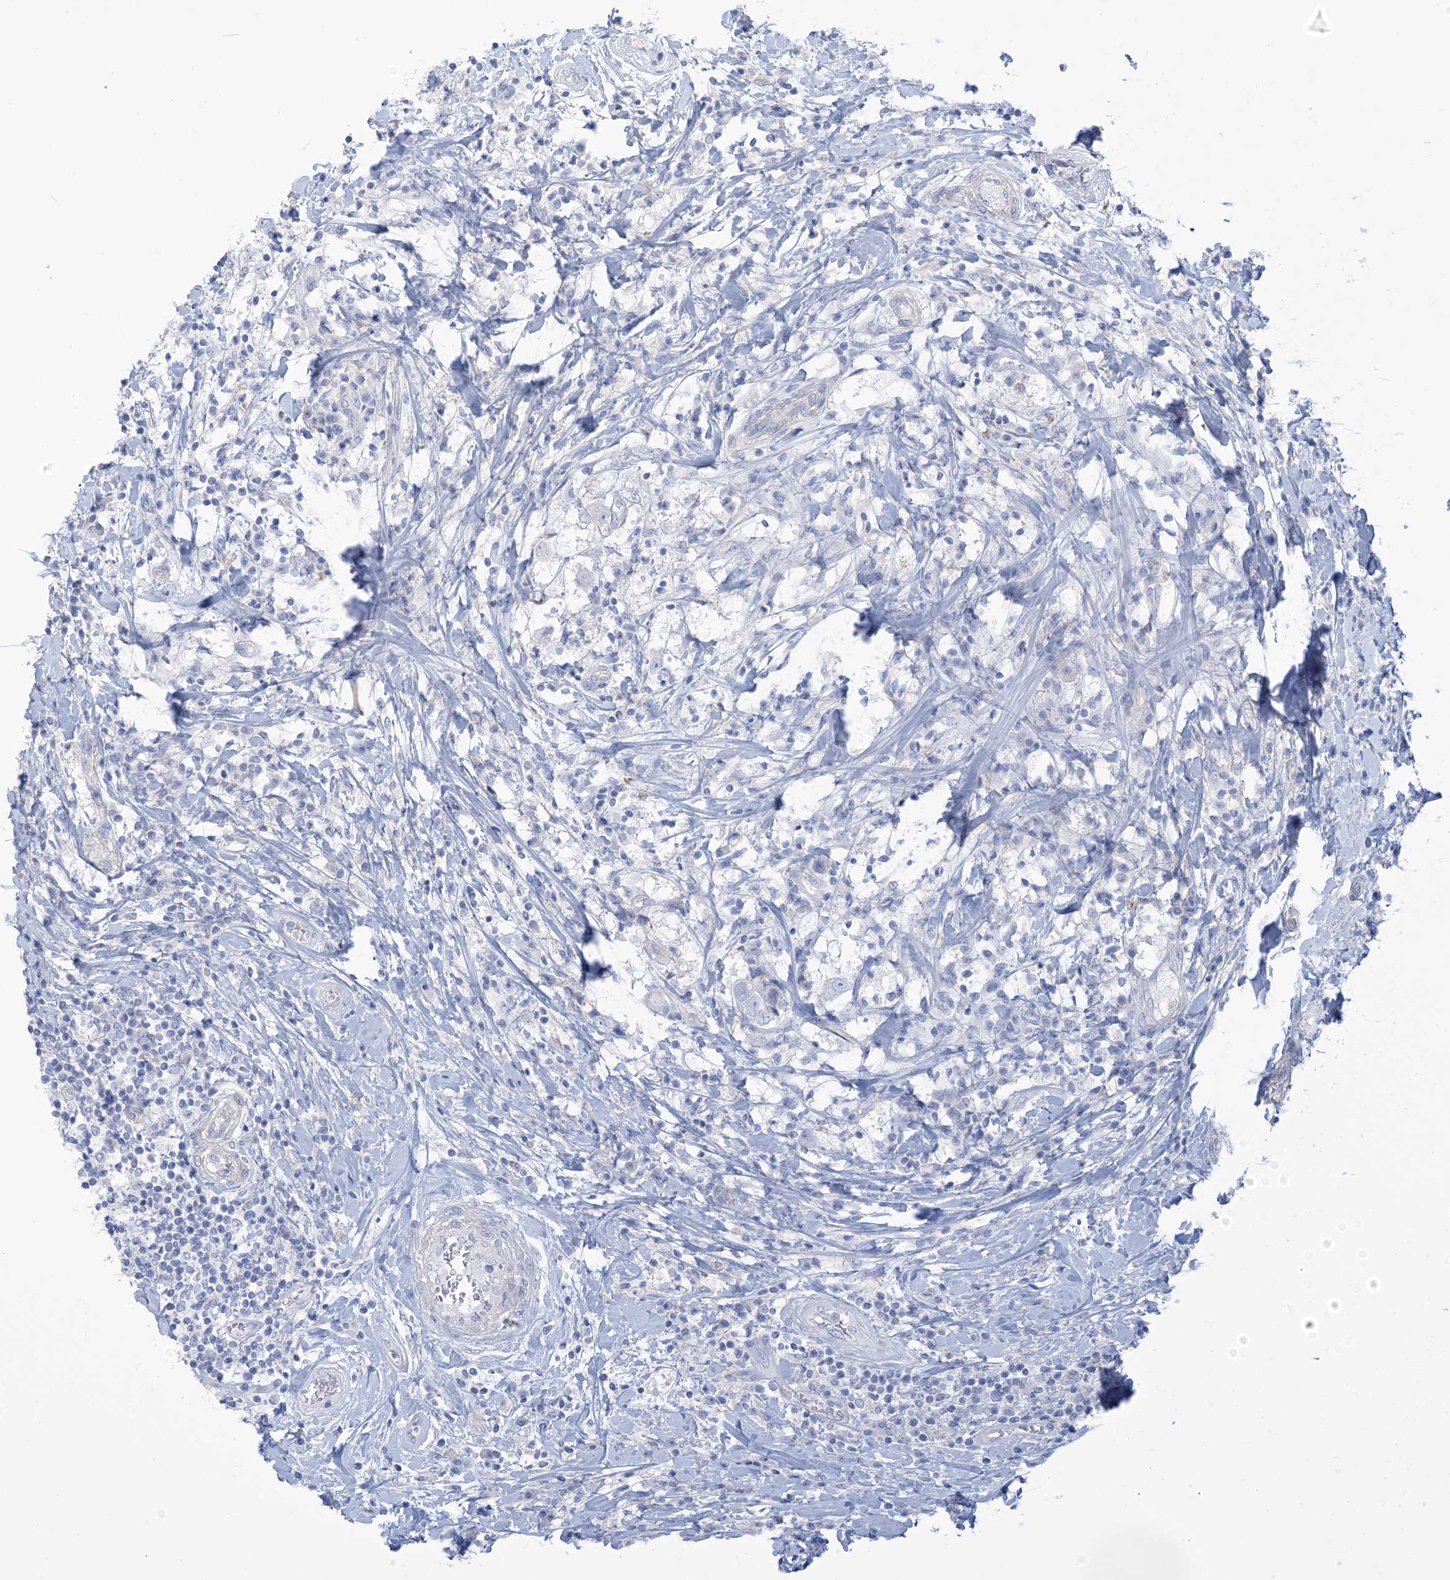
{"staining": {"intensity": "negative", "quantity": "none", "location": "none"}, "tissue": "breast cancer", "cell_type": "Tumor cells", "image_type": "cancer", "snomed": [{"axis": "morphology", "description": "Duct carcinoma"}, {"axis": "topography", "description": "Breast"}], "caption": "Immunohistochemistry photomicrograph of neoplastic tissue: breast cancer stained with DAB (3,3'-diaminobenzidine) exhibits no significant protein expression in tumor cells. The staining was performed using DAB to visualize the protein expression in brown, while the nuclei were stained in blue with hematoxylin (Magnification: 20x).", "gene": "MTHFD2L", "patient": {"sex": "female", "age": 27}}